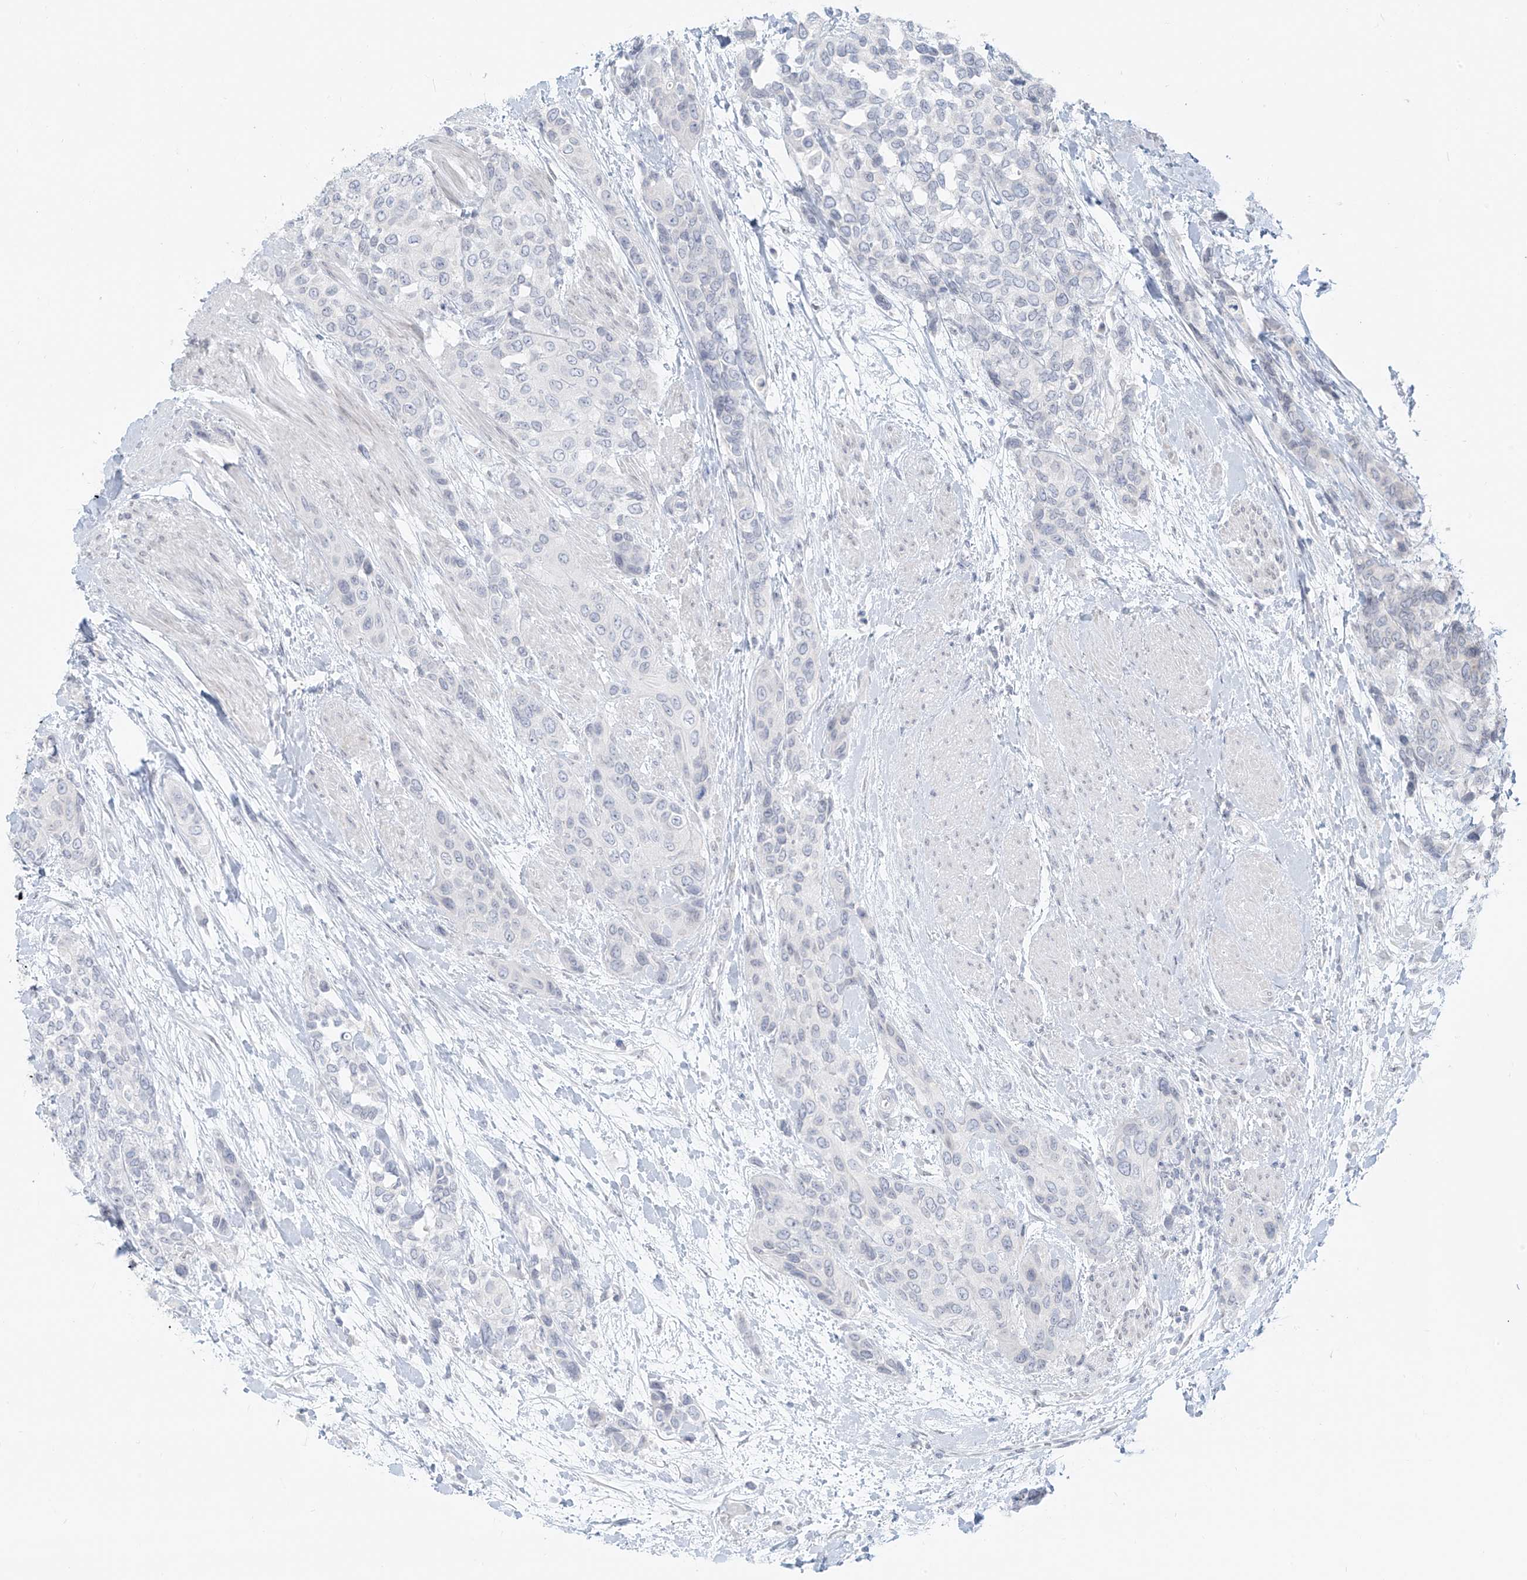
{"staining": {"intensity": "negative", "quantity": "none", "location": "none"}, "tissue": "urothelial cancer", "cell_type": "Tumor cells", "image_type": "cancer", "snomed": [{"axis": "morphology", "description": "Normal tissue, NOS"}, {"axis": "morphology", "description": "Urothelial carcinoma, High grade"}, {"axis": "topography", "description": "Vascular tissue"}, {"axis": "topography", "description": "Urinary bladder"}], "caption": "Tumor cells show no significant protein expression in urothelial cancer. (Brightfield microscopy of DAB immunohistochemistry at high magnification).", "gene": "OSBPL7", "patient": {"sex": "female", "age": 56}}